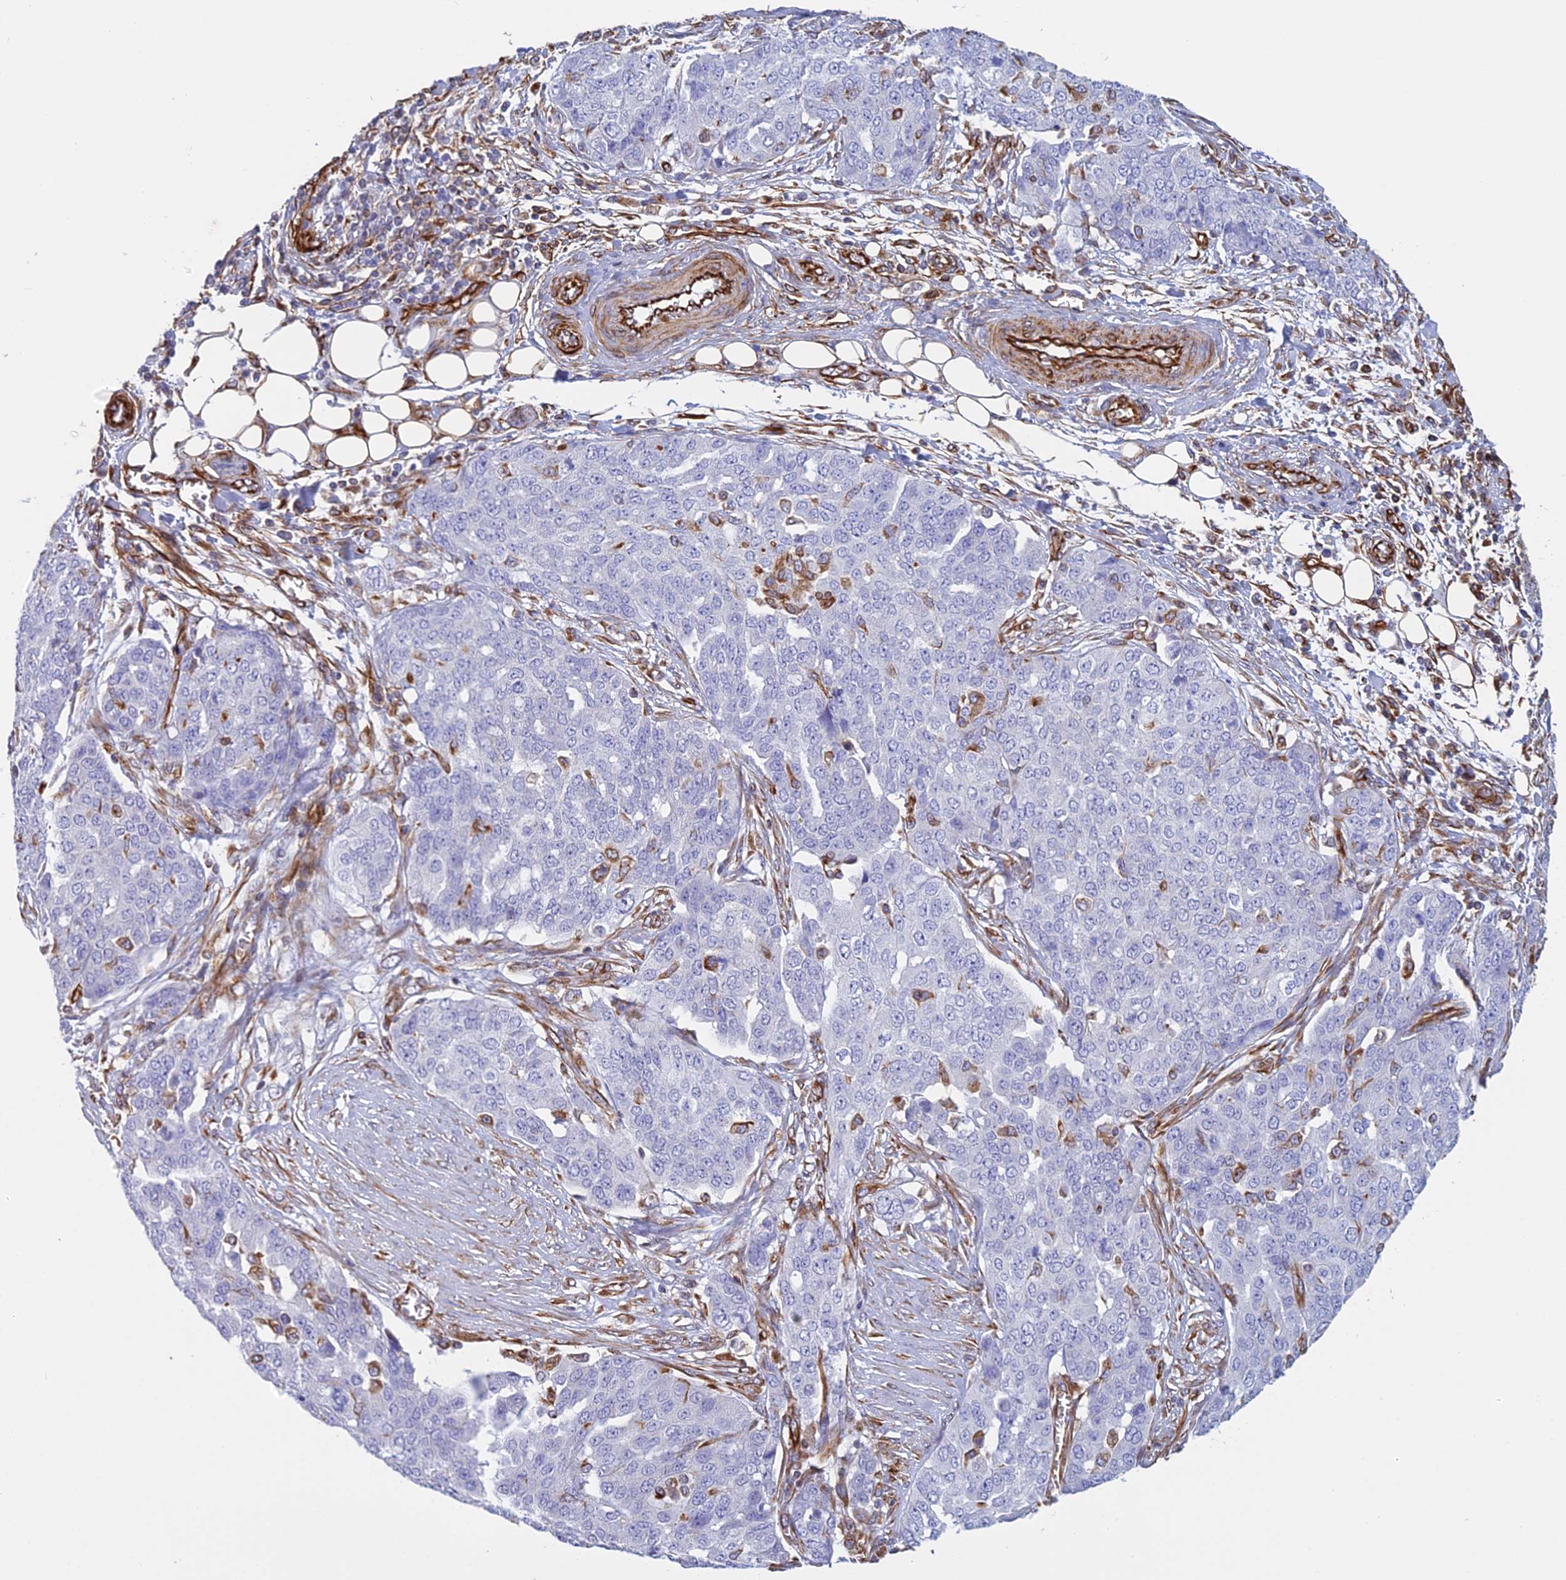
{"staining": {"intensity": "negative", "quantity": "none", "location": "none"}, "tissue": "ovarian cancer", "cell_type": "Tumor cells", "image_type": "cancer", "snomed": [{"axis": "morphology", "description": "Cystadenocarcinoma, serous, NOS"}, {"axis": "topography", "description": "Soft tissue"}, {"axis": "topography", "description": "Ovary"}], "caption": "Immunohistochemical staining of serous cystadenocarcinoma (ovarian) reveals no significant staining in tumor cells.", "gene": "FBXL20", "patient": {"sex": "female", "age": 57}}